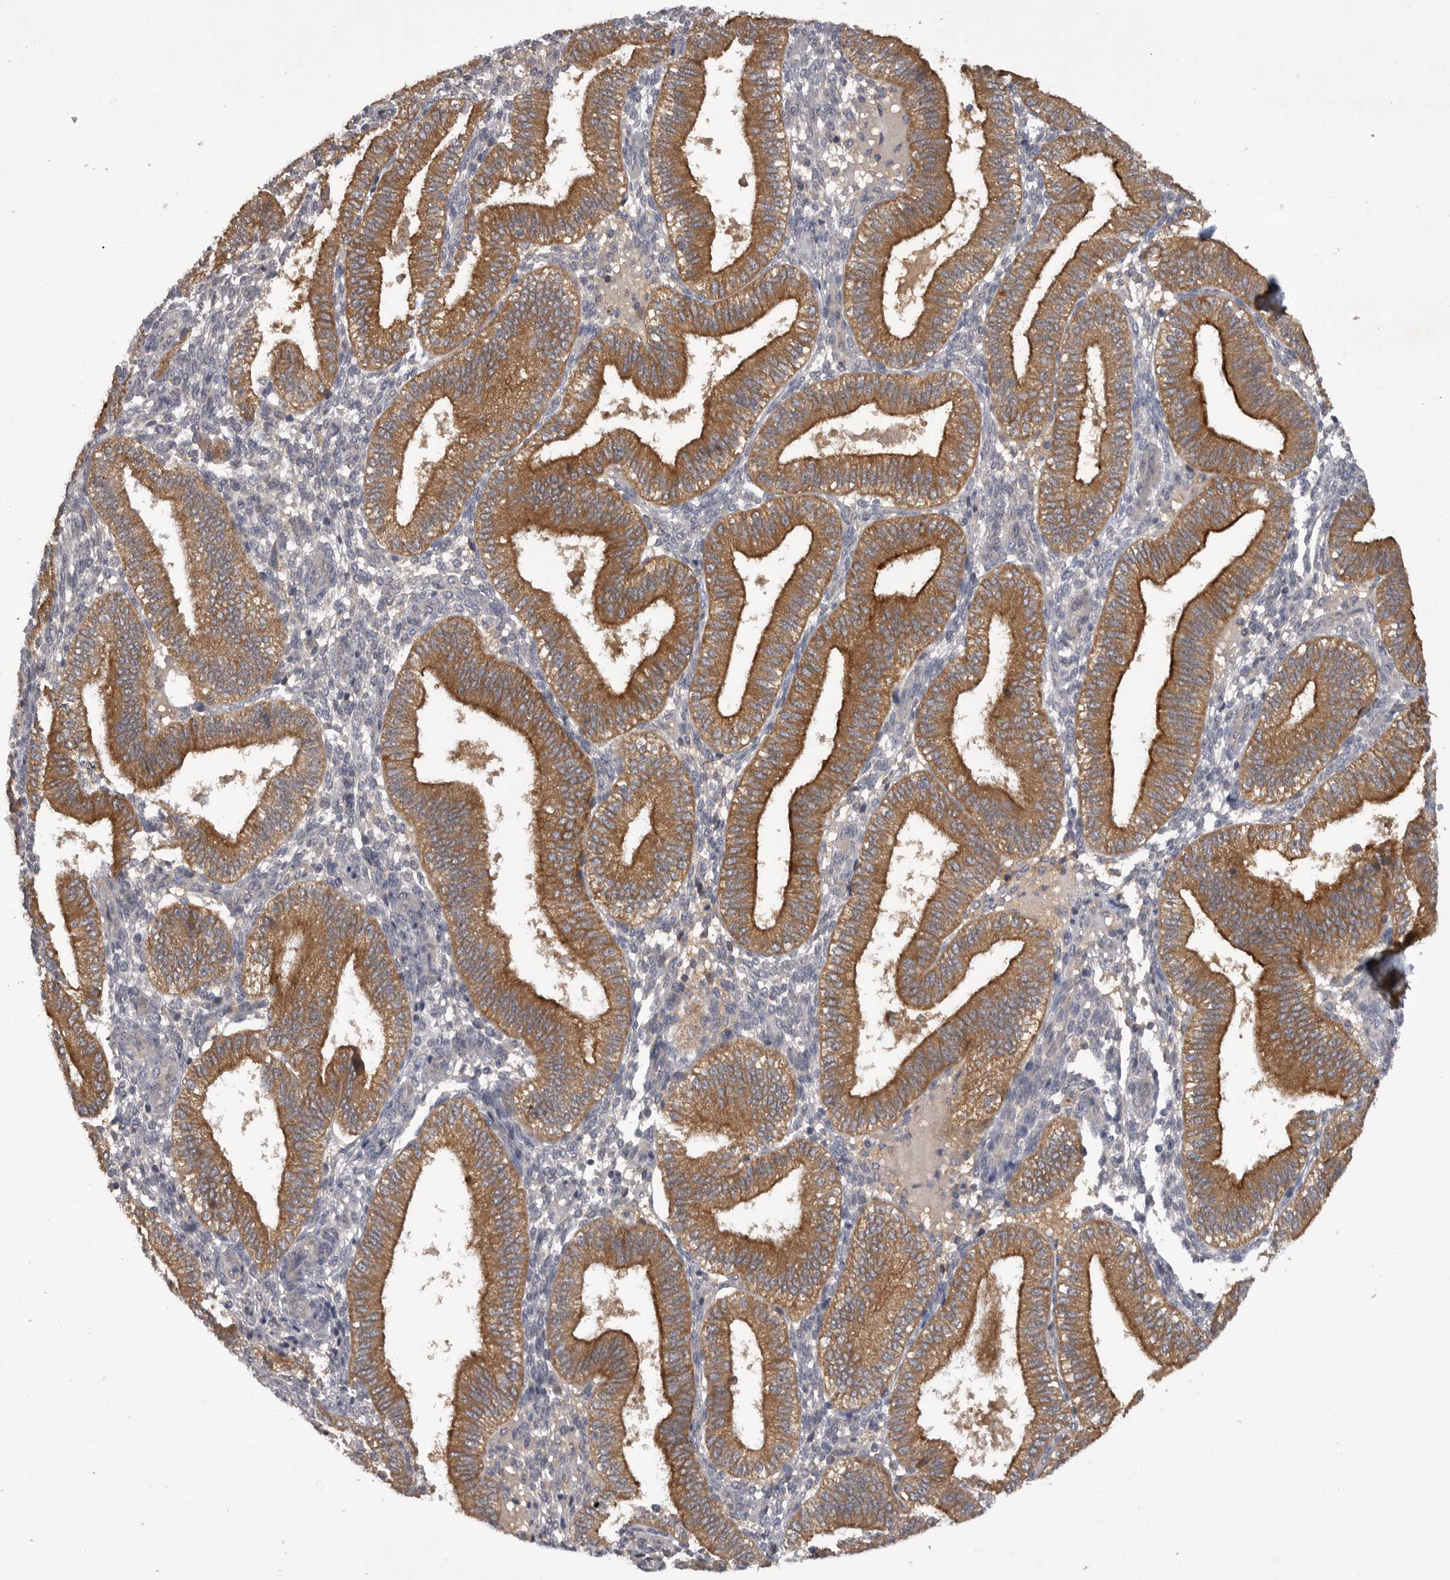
{"staining": {"intensity": "negative", "quantity": "none", "location": "none"}, "tissue": "endometrium", "cell_type": "Cells in endometrial stroma", "image_type": "normal", "snomed": [{"axis": "morphology", "description": "Normal tissue, NOS"}, {"axis": "topography", "description": "Endometrium"}], "caption": "High power microscopy image of an IHC micrograph of benign endometrium, revealing no significant positivity in cells in endometrial stroma. (DAB (3,3'-diaminobenzidine) IHC with hematoxylin counter stain).", "gene": "DHDDS", "patient": {"sex": "female", "age": 39}}